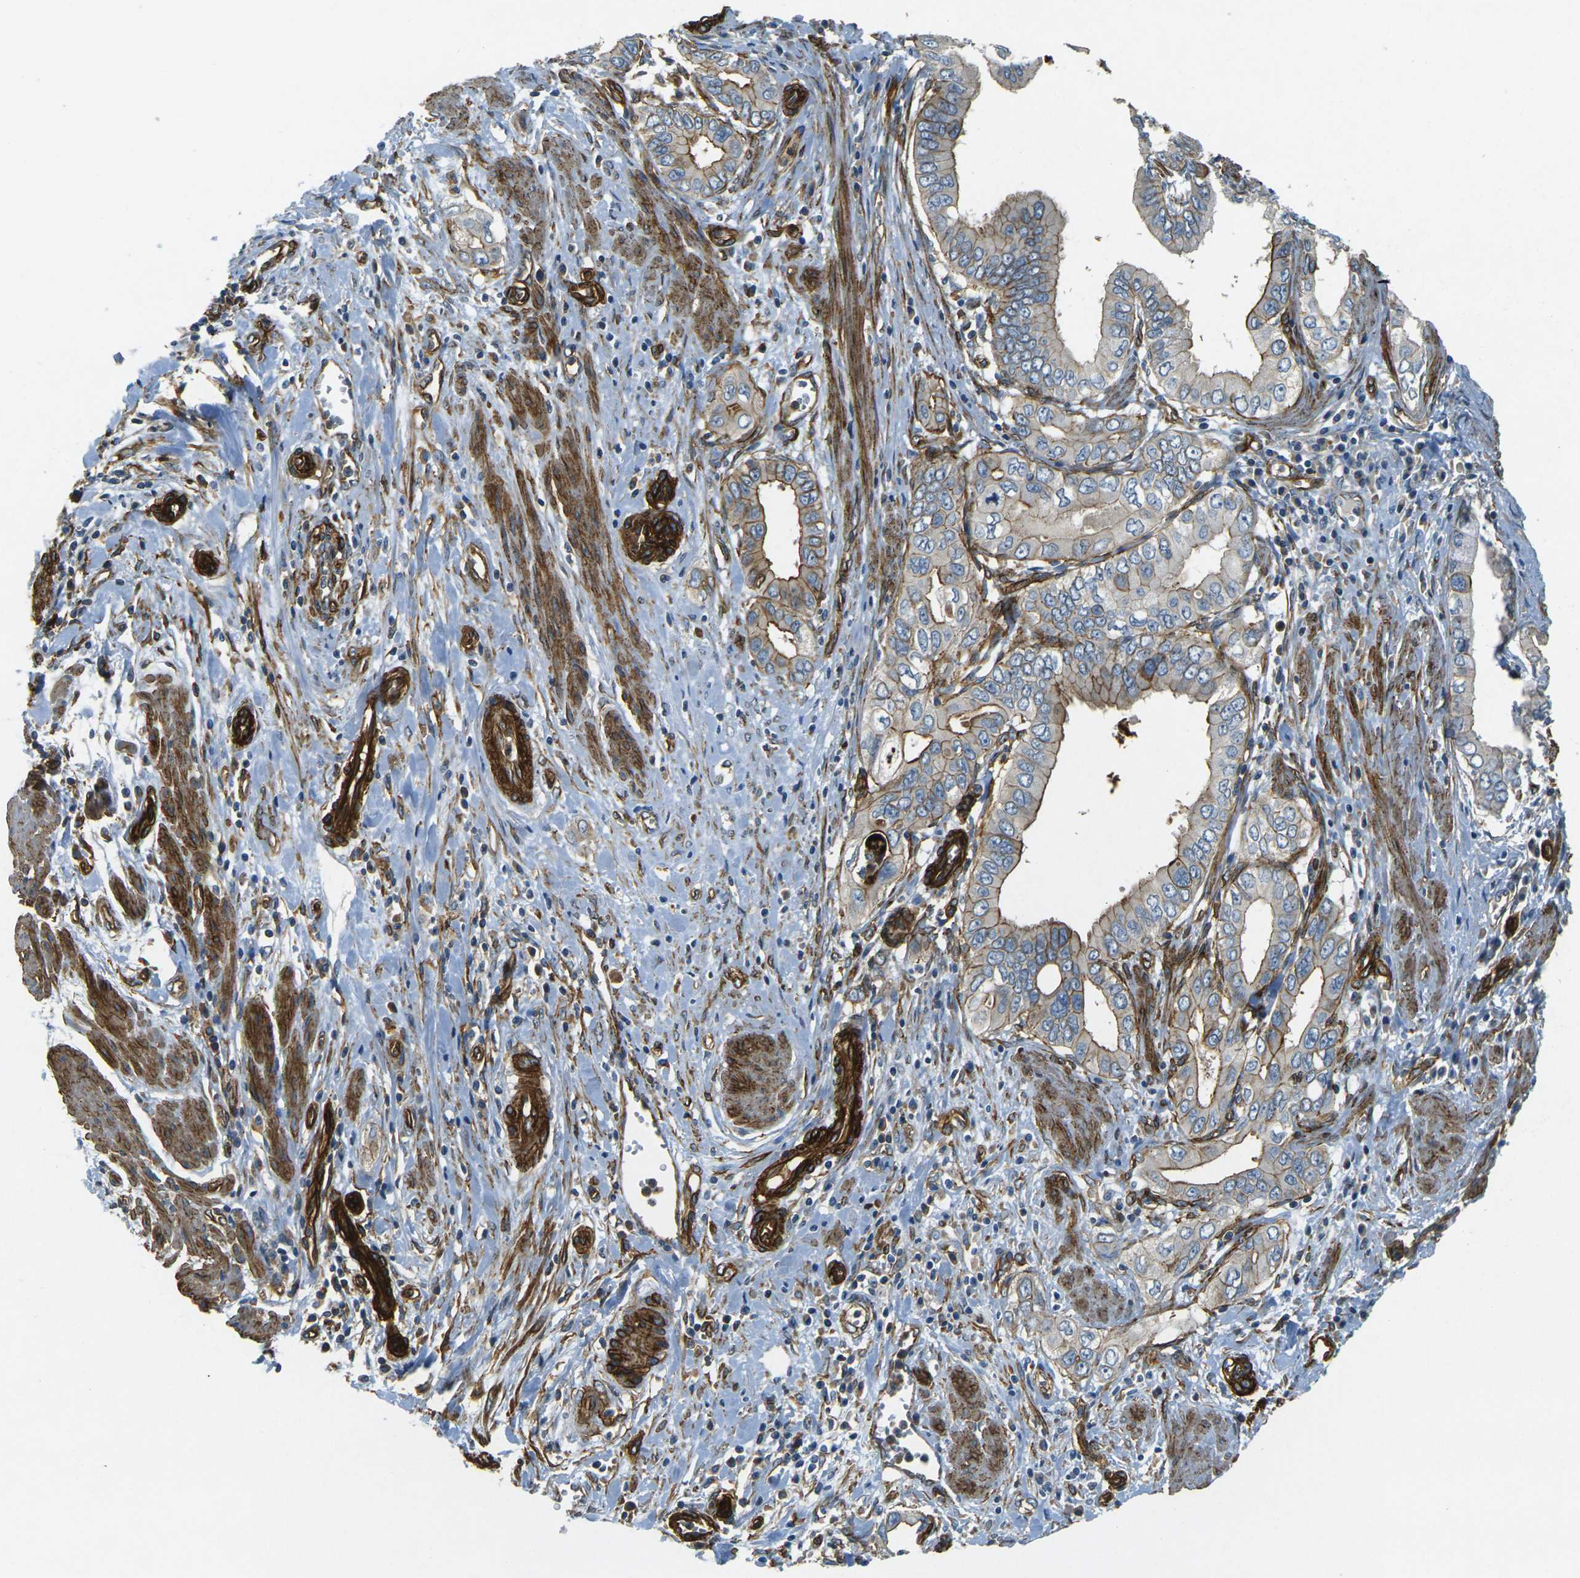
{"staining": {"intensity": "moderate", "quantity": "25%-75%", "location": "cytoplasmic/membranous"}, "tissue": "pancreatic cancer", "cell_type": "Tumor cells", "image_type": "cancer", "snomed": [{"axis": "morphology", "description": "Normal tissue, NOS"}, {"axis": "topography", "description": "Lymph node"}], "caption": "Moderate cytoplasmic/membranous protein staining is appreciated in approximately 25%-75% of tumor cells in pancreatic cancer.", "gene": "EPHA7", "patient": {"sex": "male", "age": 50}}